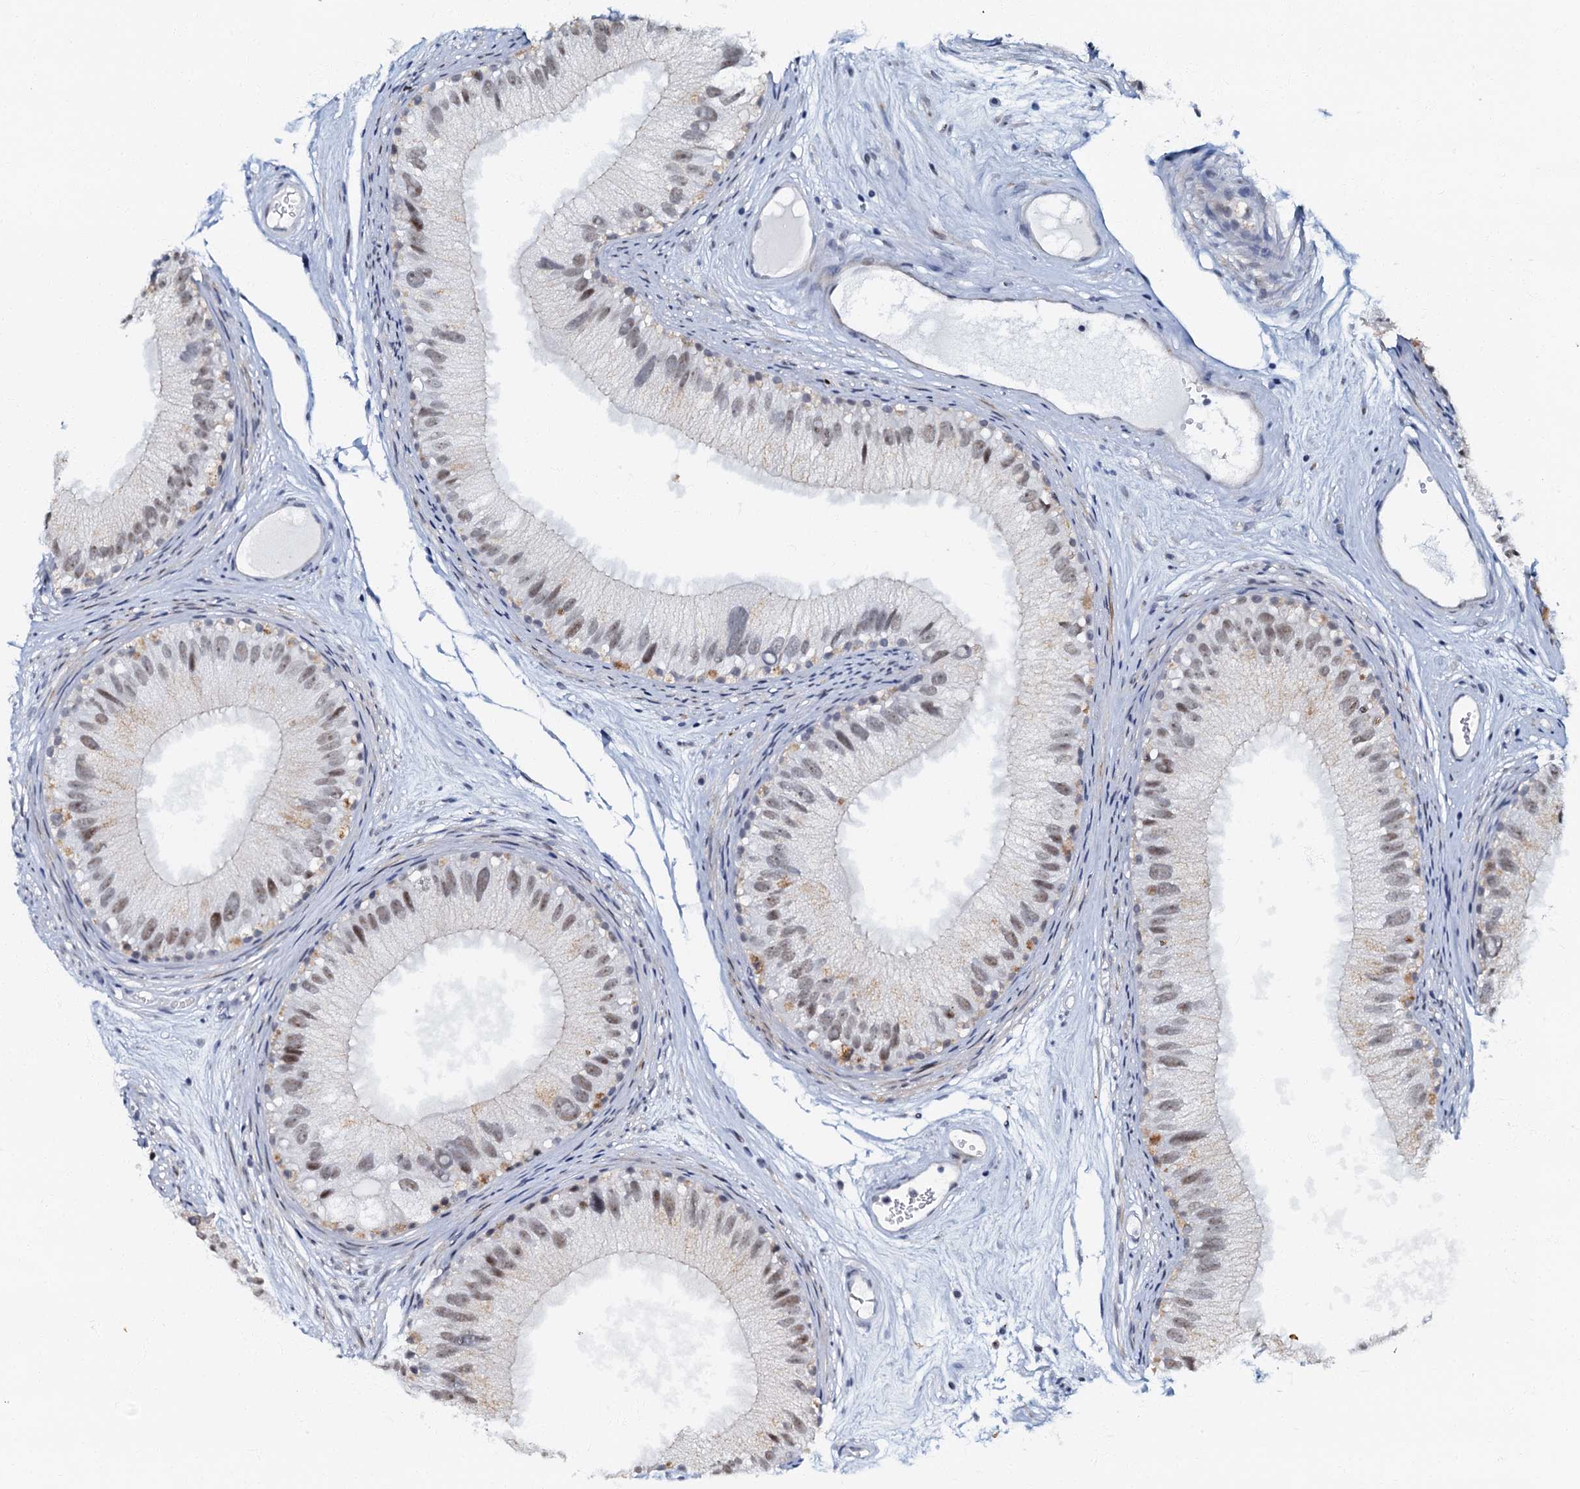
{"staining": {"intensity": "moderate", "quantity": "<25%", "location": "nuclear"}, "tissue": "epididymis", "cell_type": "Glandular cells", "image_type": "normal", "snomed": [{"axis": "morphology", "description": "Normal tissue, NOS"}, {"axis": "topography", "description": "Epididymis"}], "caption": "Immunohistochemical staining of benign epididymis demonstrates <25% levels of moderate nuclear protein expression in approximately <25% of glandular cells.", "gene": "OLAH", "patient": {"sex": "male", "age": 77}}